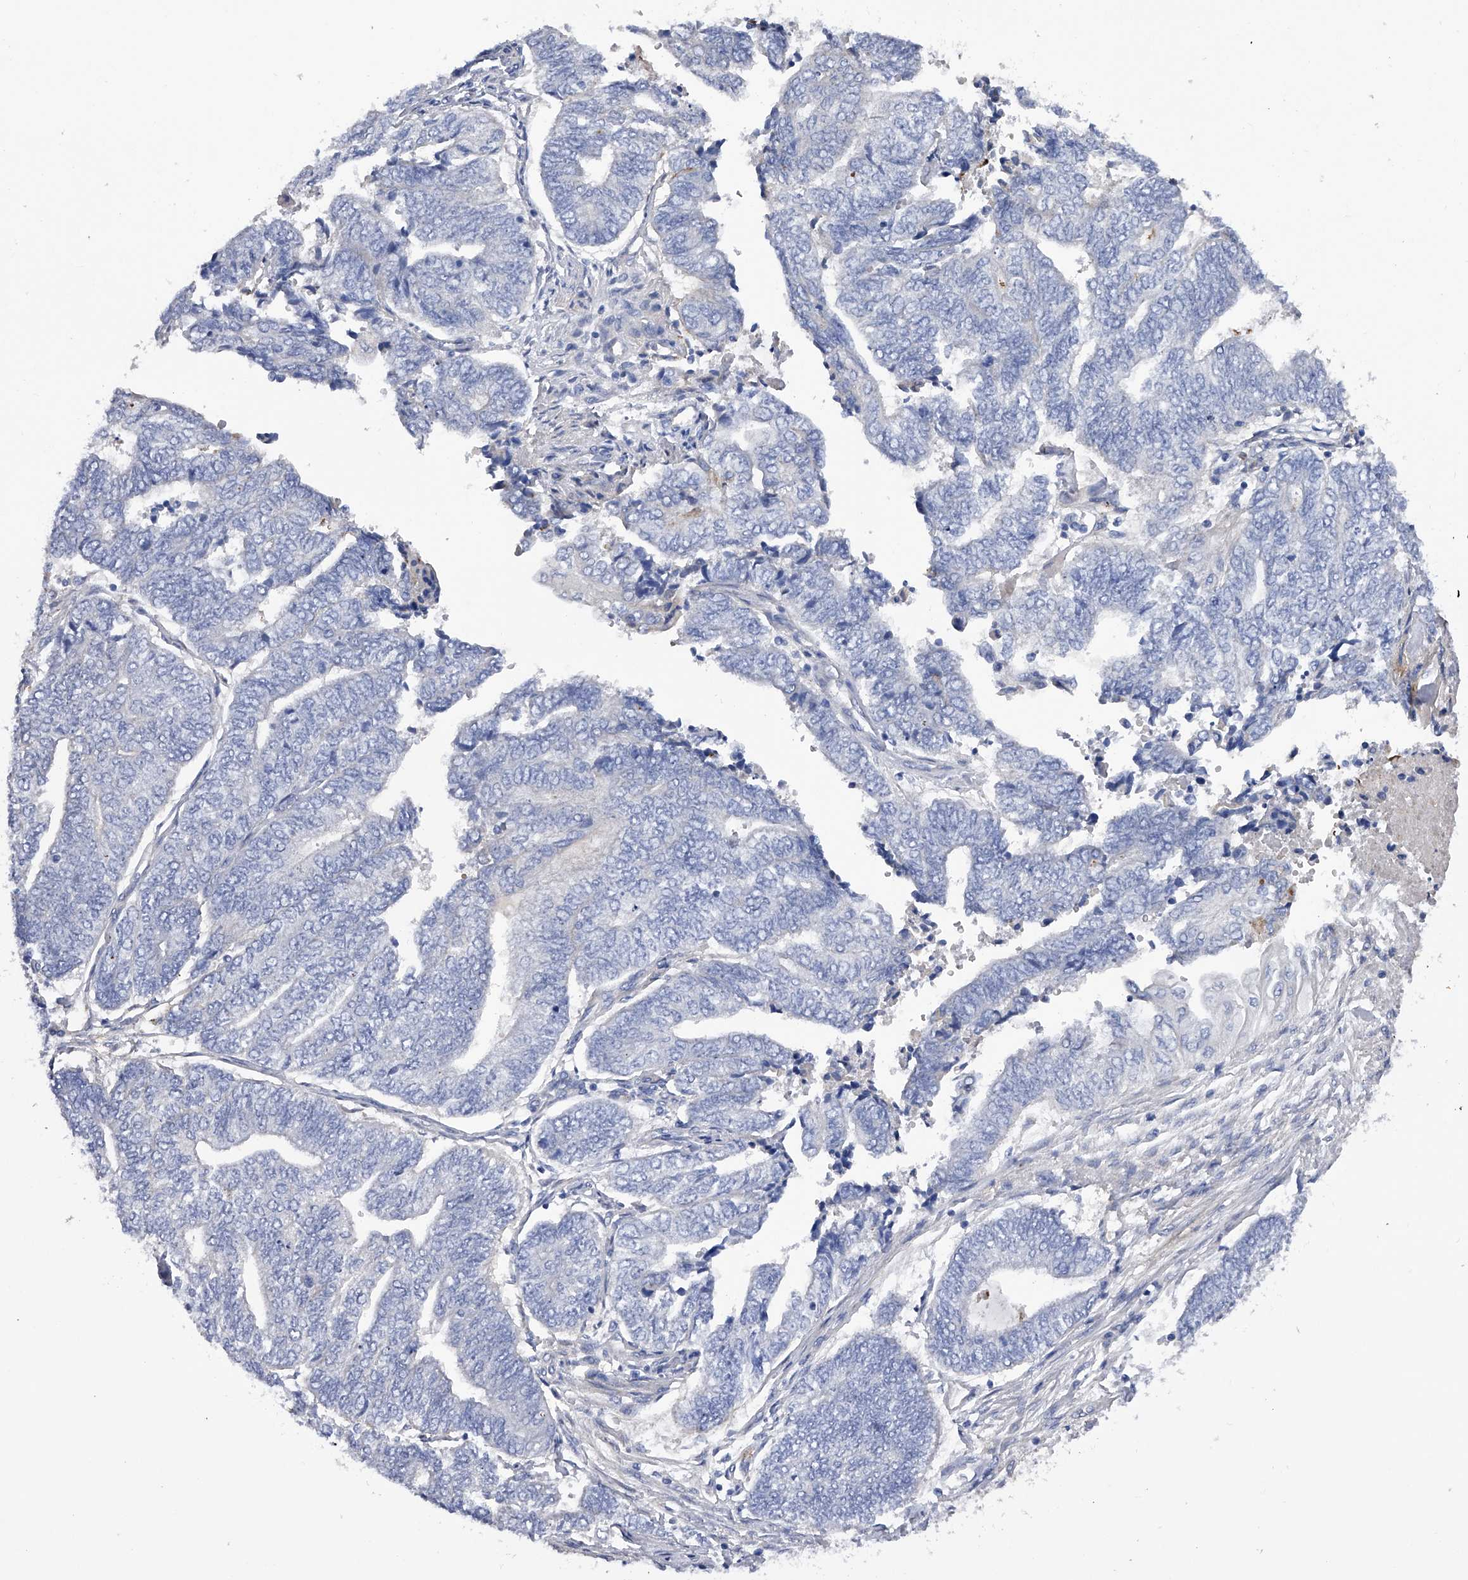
{"staining": {"intensity": "negative", "quantity": "none", "location": "none"}, "tissue": "endometrial cancer", "cell_type": "Tumor cells", "image_type": "cancer", "snomed": [{"axis": "morphology", "description": "Adenocarcinoma, NOS"}, {"axis": "topography", "description": "Uterus"}, {"axis": "topography", "description": "Endometrium"}], "caption": "This is a image of immunohistochemistry staining of endometrial cancer (adenocarcinoma), which shows no expression in tumor cells.", "gene": "RWDD2A", "patient": {"sex": "female", "age": 70}}